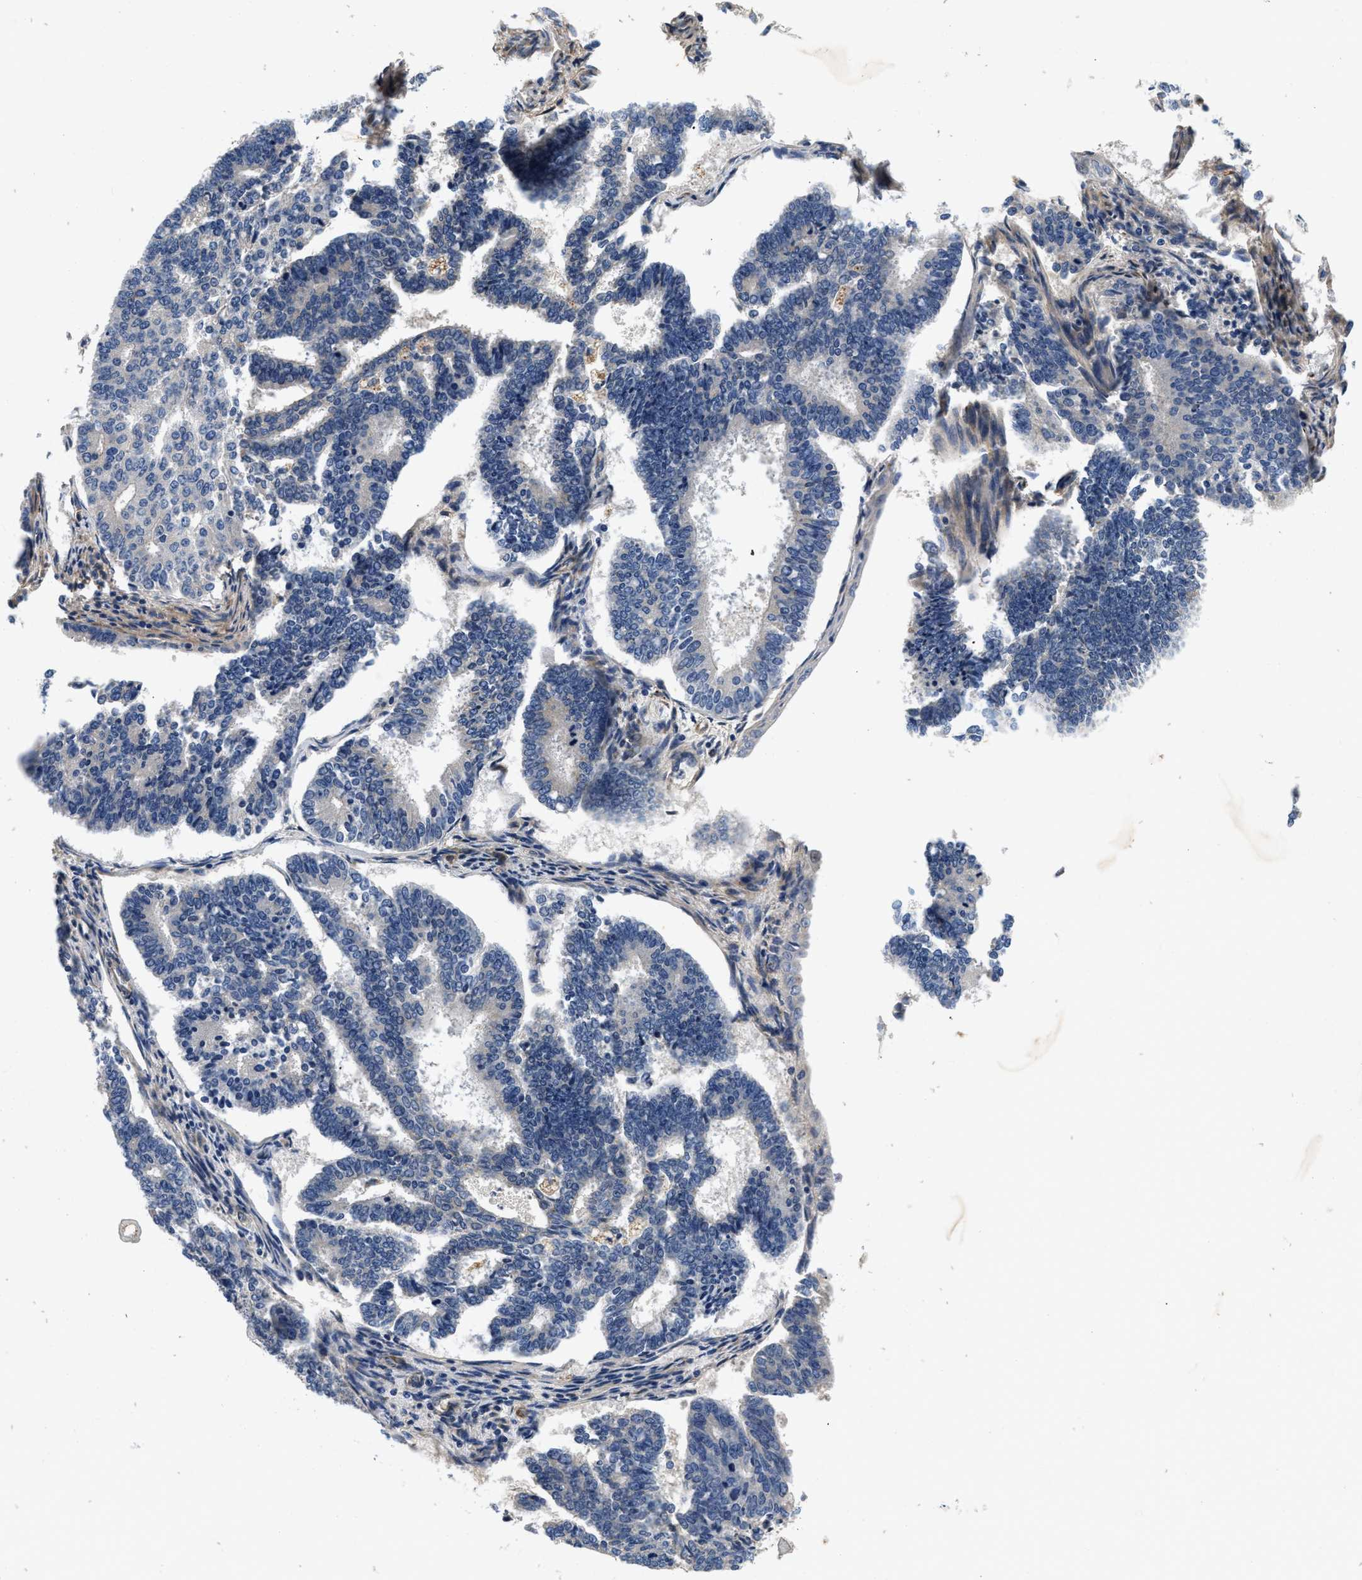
{"staining": {"intensity": "negative", "quantity": "none", "location": "none"}, "tissue": "endometrial cancer", "cell_type": "Tumor cells", "image_type": "cancer", "snomed": [{"axis": "morphology", "description": "Adenocarcinoma, NOS"}, {"axis": "topography", "description": "Endometrium"}], "caption": "The immunohistochemistry (IHC) photomicrograph has no significant expression in tumor cells of endometrial cancer (adenocarcinoma) tissue.", "gene": "NME6", "patient": {"sex": "female", "age": 70}}